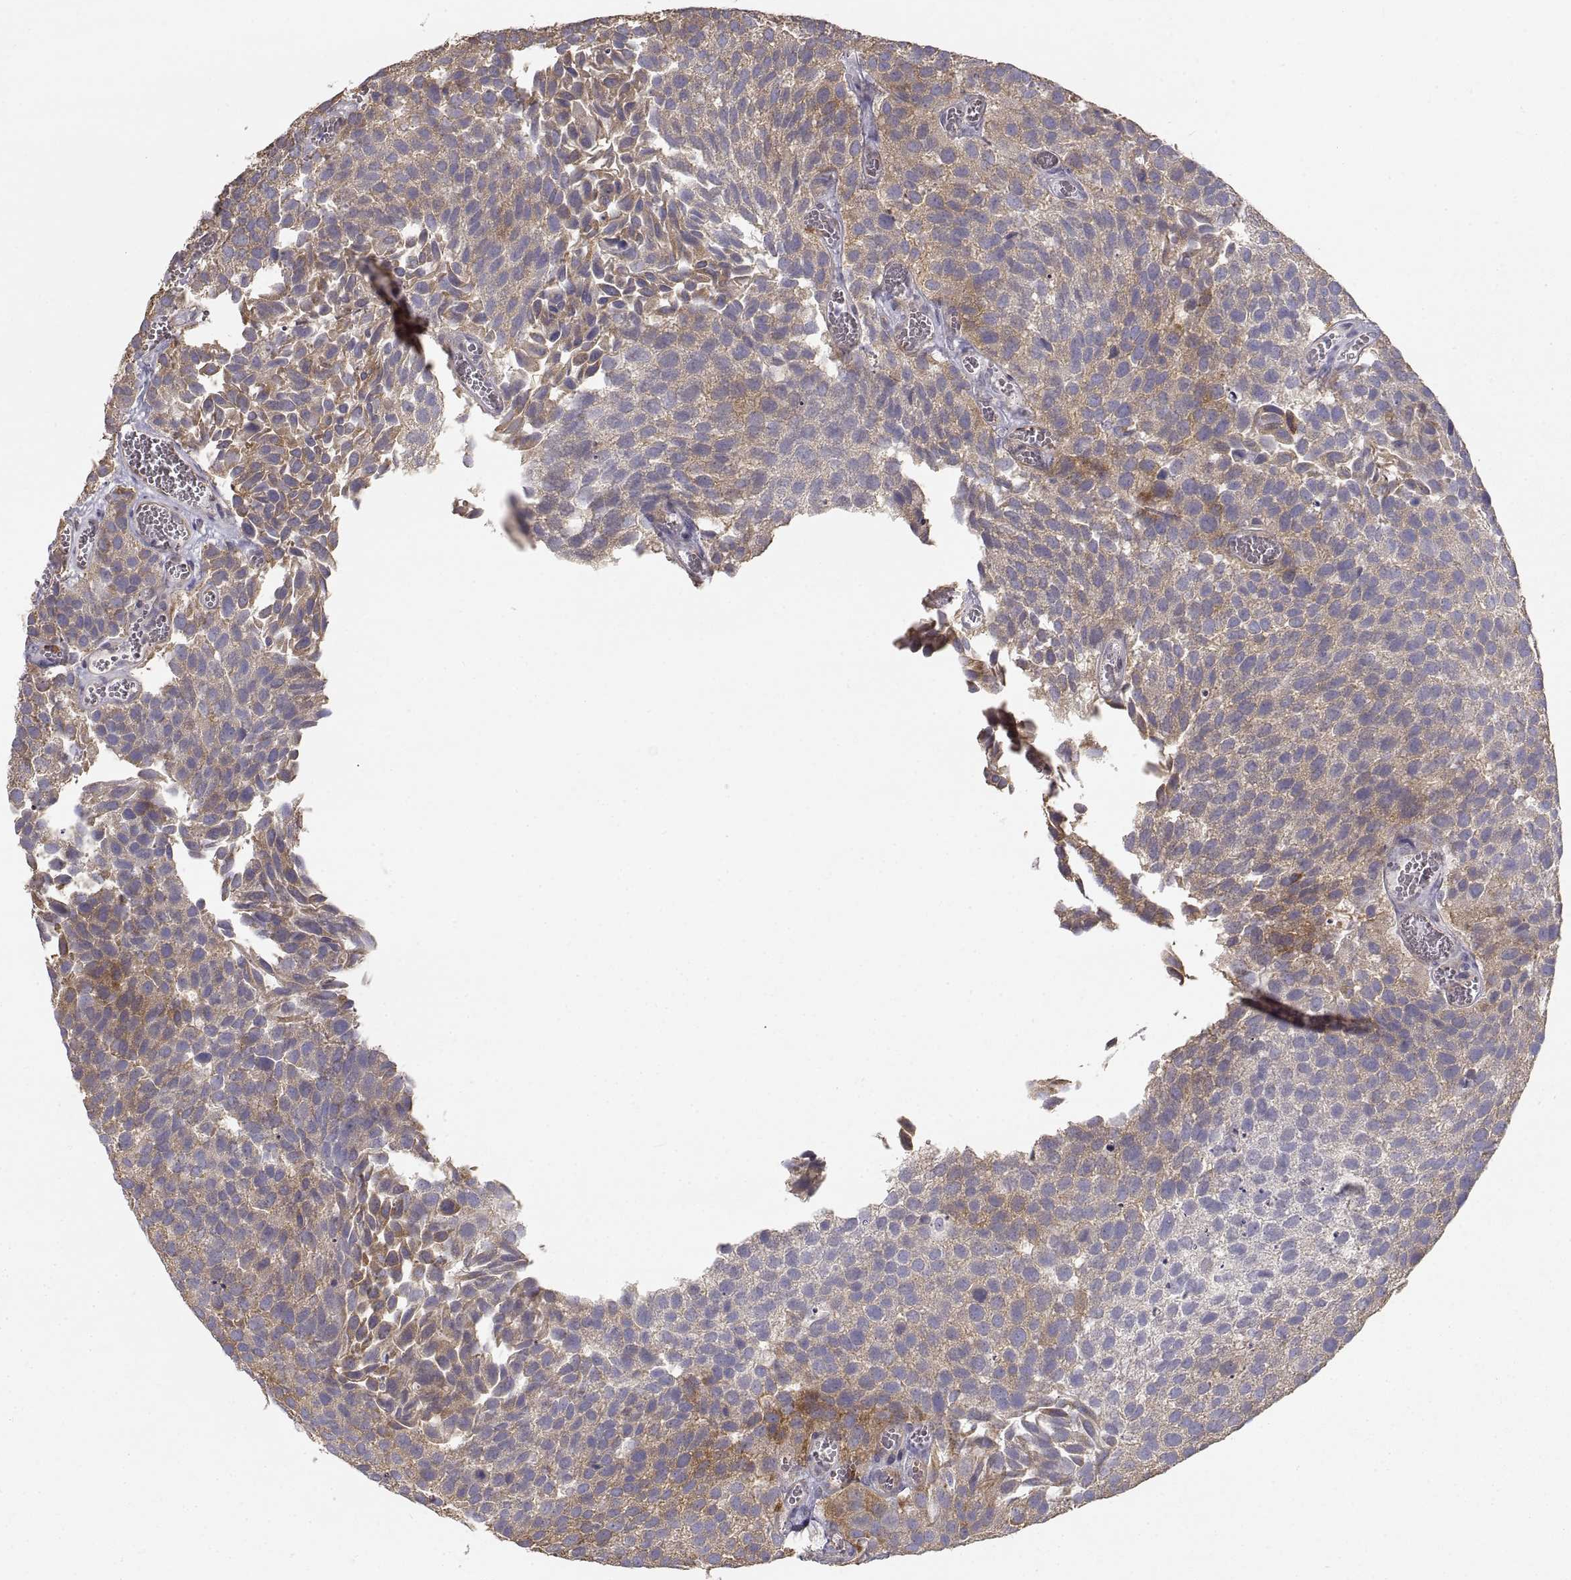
{"staining": {"intensity": "moderate", "quantity": "<25%", "location": "cytoplasmic/membranous"}, "tissue": "urothelial cancer", "cell_type": "Tumor cells", "image_type": "cancer", "snomed": [{"axis": "morphology", "description": "Urothelial carcinoma, Low grade"}, {"axis": "topography", "description": "Urinary bladder"}], "caption": "A high-resolution photomicrograph shows IHC staining of urothelial cancer, which displays moderate cytoplasmic/membranous staining in about <25% of tumor cells.", "gene": "HSP90AB1", "patient": {"sex": "female", "age": 69}}